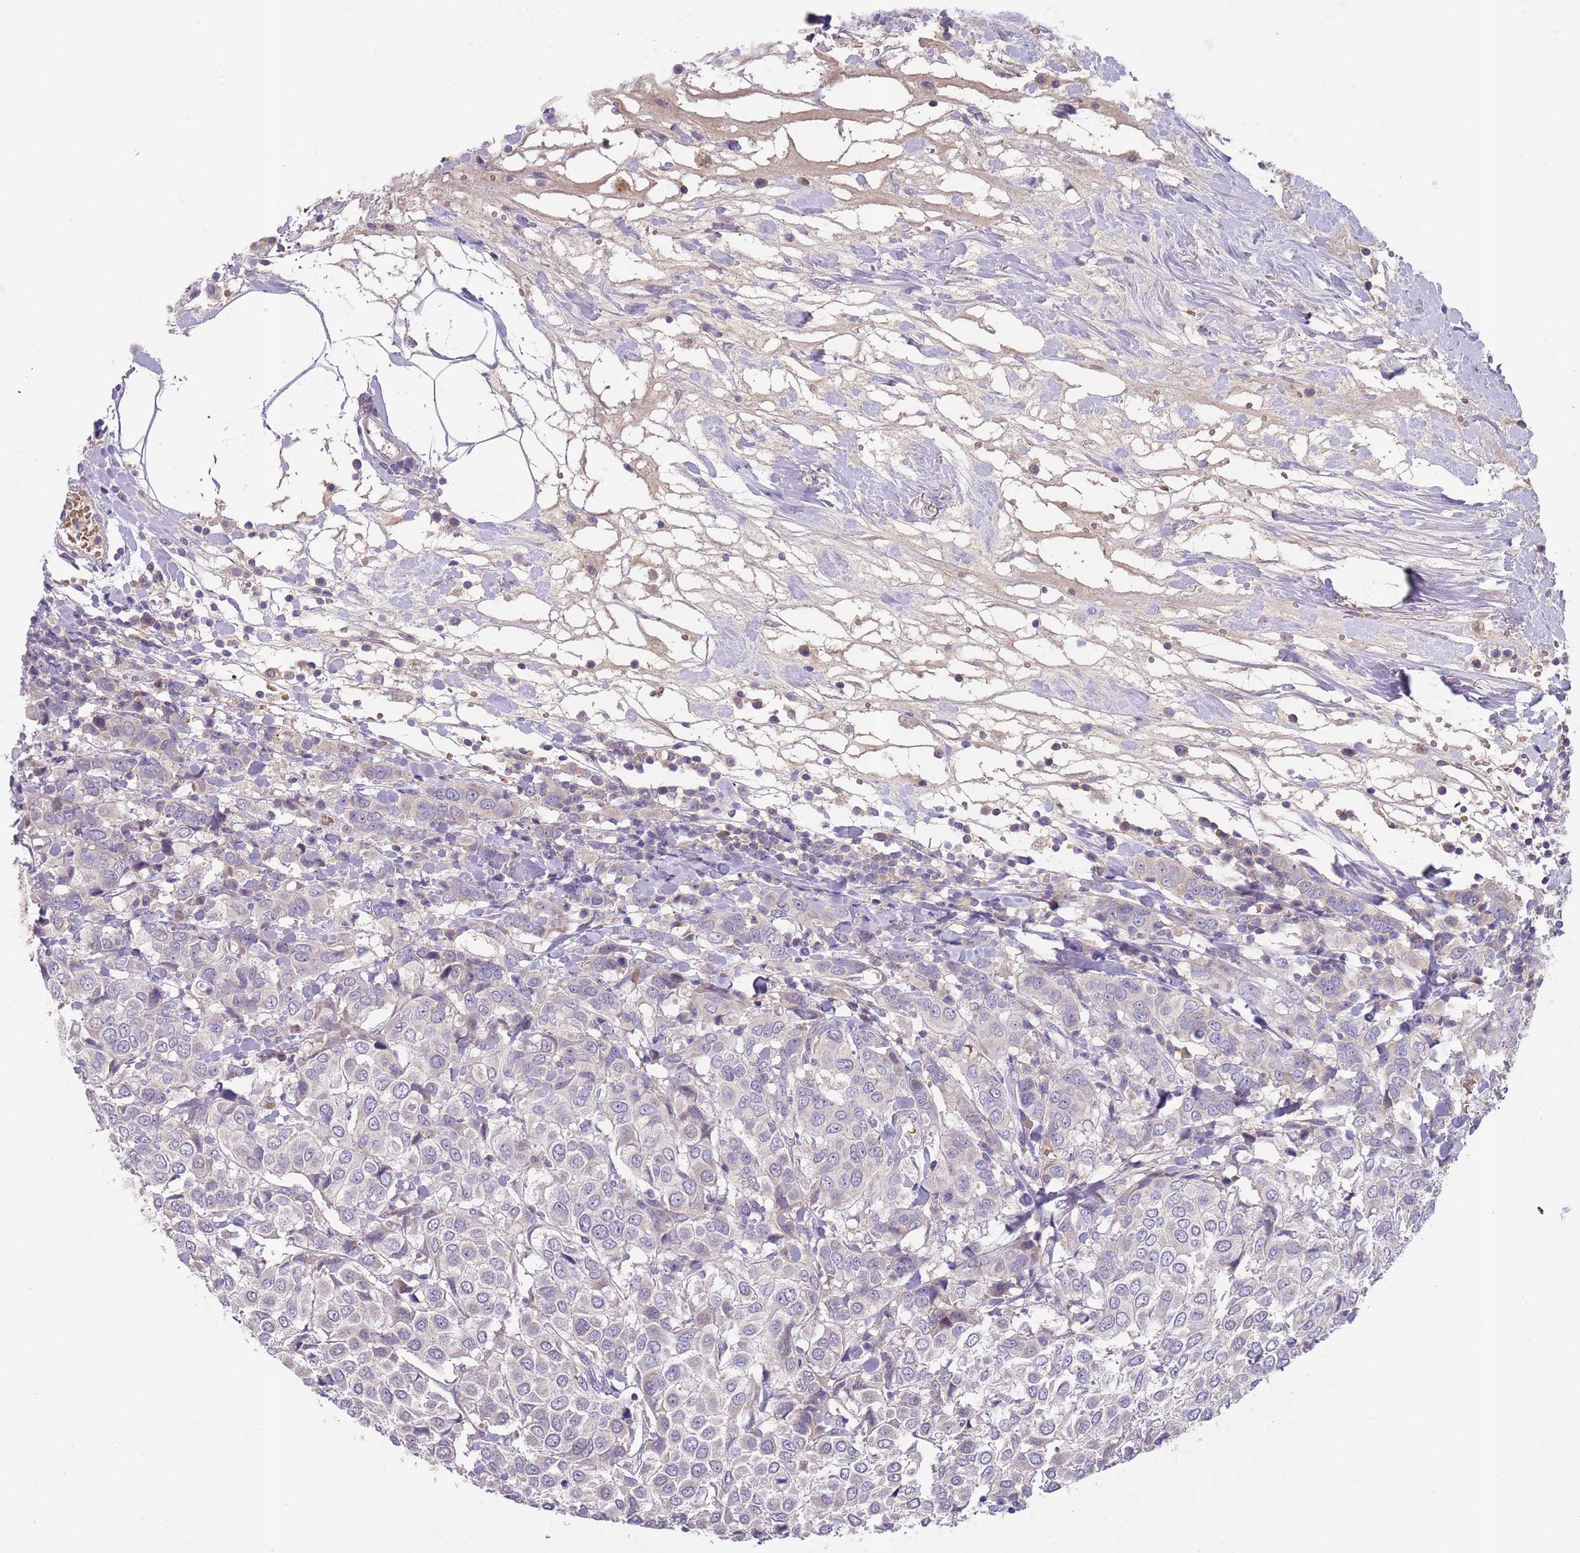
{"staining": {"intensity": "weak", "quantity": "<25%", "location": "cytoplasmic/membranous"}, "tissue": "breast cancer", "cell_type": "Tumor cells", "image_type": "cancer", "snomed": [{"axis": "morphology", "description": "Duct carcinoma"}, {"axis": "topography", "description": "Breast"}], "caption": "Immunohistochemistry micrograph of breast invasive ductal carcinoma stained for a protein (brown), which displays no staining in tumor cells.", "gene": "PRAC1", "patient": {"sex": "female", "age": 55}}